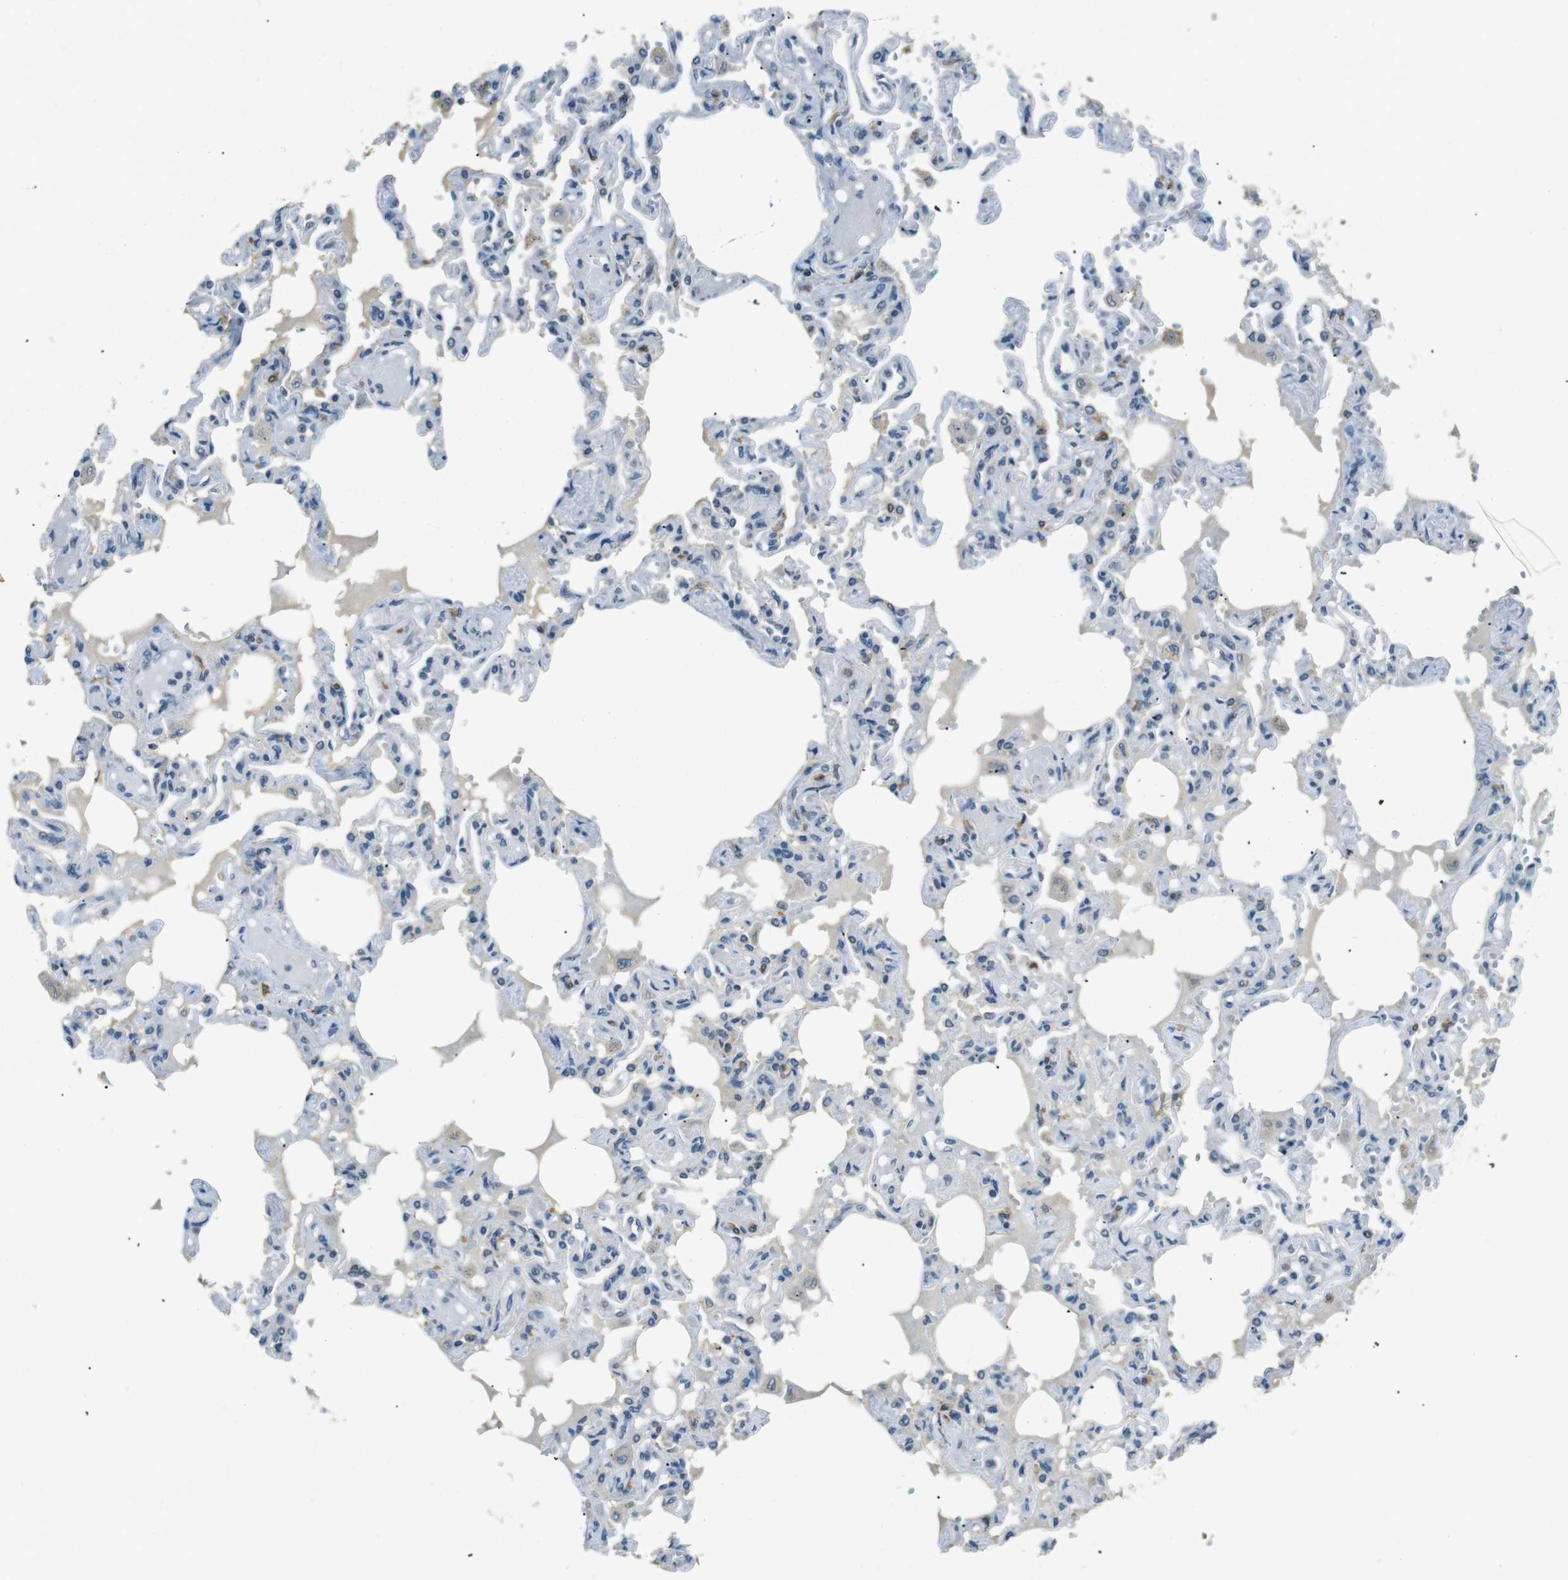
{"staining": {"intensity": "negative", "quantity": "none", "location": "none"}, "tissue": "lung", "cell_type": "Alveolar cells", "image_type": "normal", "snomed": [{"axis": "morphology", "description": "Normal tissue, NOS"}, {"axis": "topography", "description": "Lung"}], "caption": "Human lung stained for a protein using immunohistochemistry (IHC) demonstrates no expression in alveolar cells.", "gene": "MAGI2", "patient": {"sex": "male", "age": 21}}